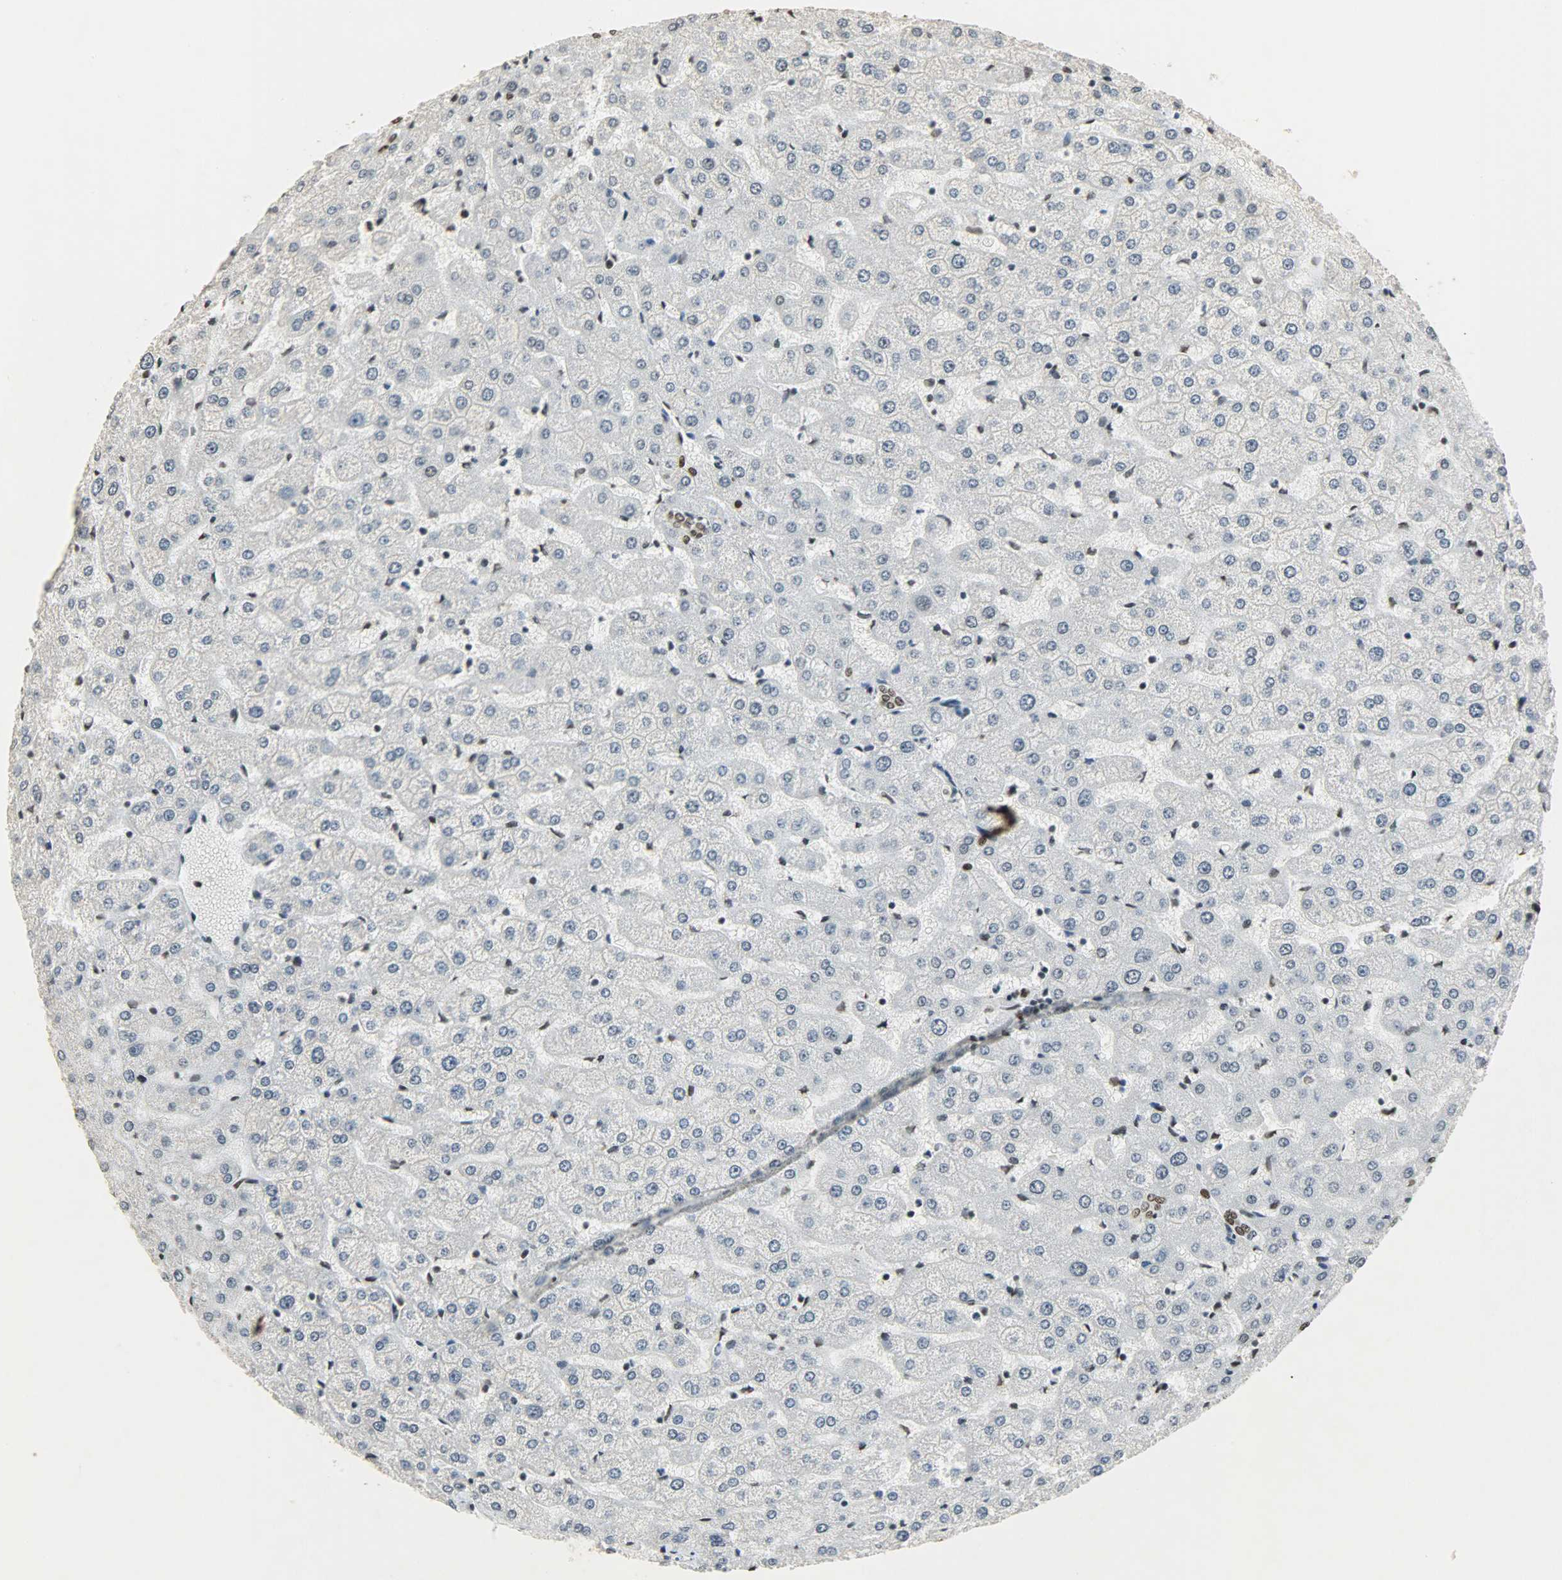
{"staining": {"intensity": "strong", "quantity": ">75%", "location": "nuclear"}, "tissue": "liver", "cell_type": "Cholangiocytes", "image_type": "normal", "snomed": [{"axis": "morphology", "description": "Normal tissue, NOS"}, {"axis": "morphology", "description": "Fibrosis, NOS"}, {"axis": "topography", "description": "Liver"}], "caption": "IHC of benign human liver displays high levels of strong nuclear positivity in approximately >75% of cholangiocytes.", "gene": "KHDRBS1", "patient": {"sex": "female", "age": 29}}